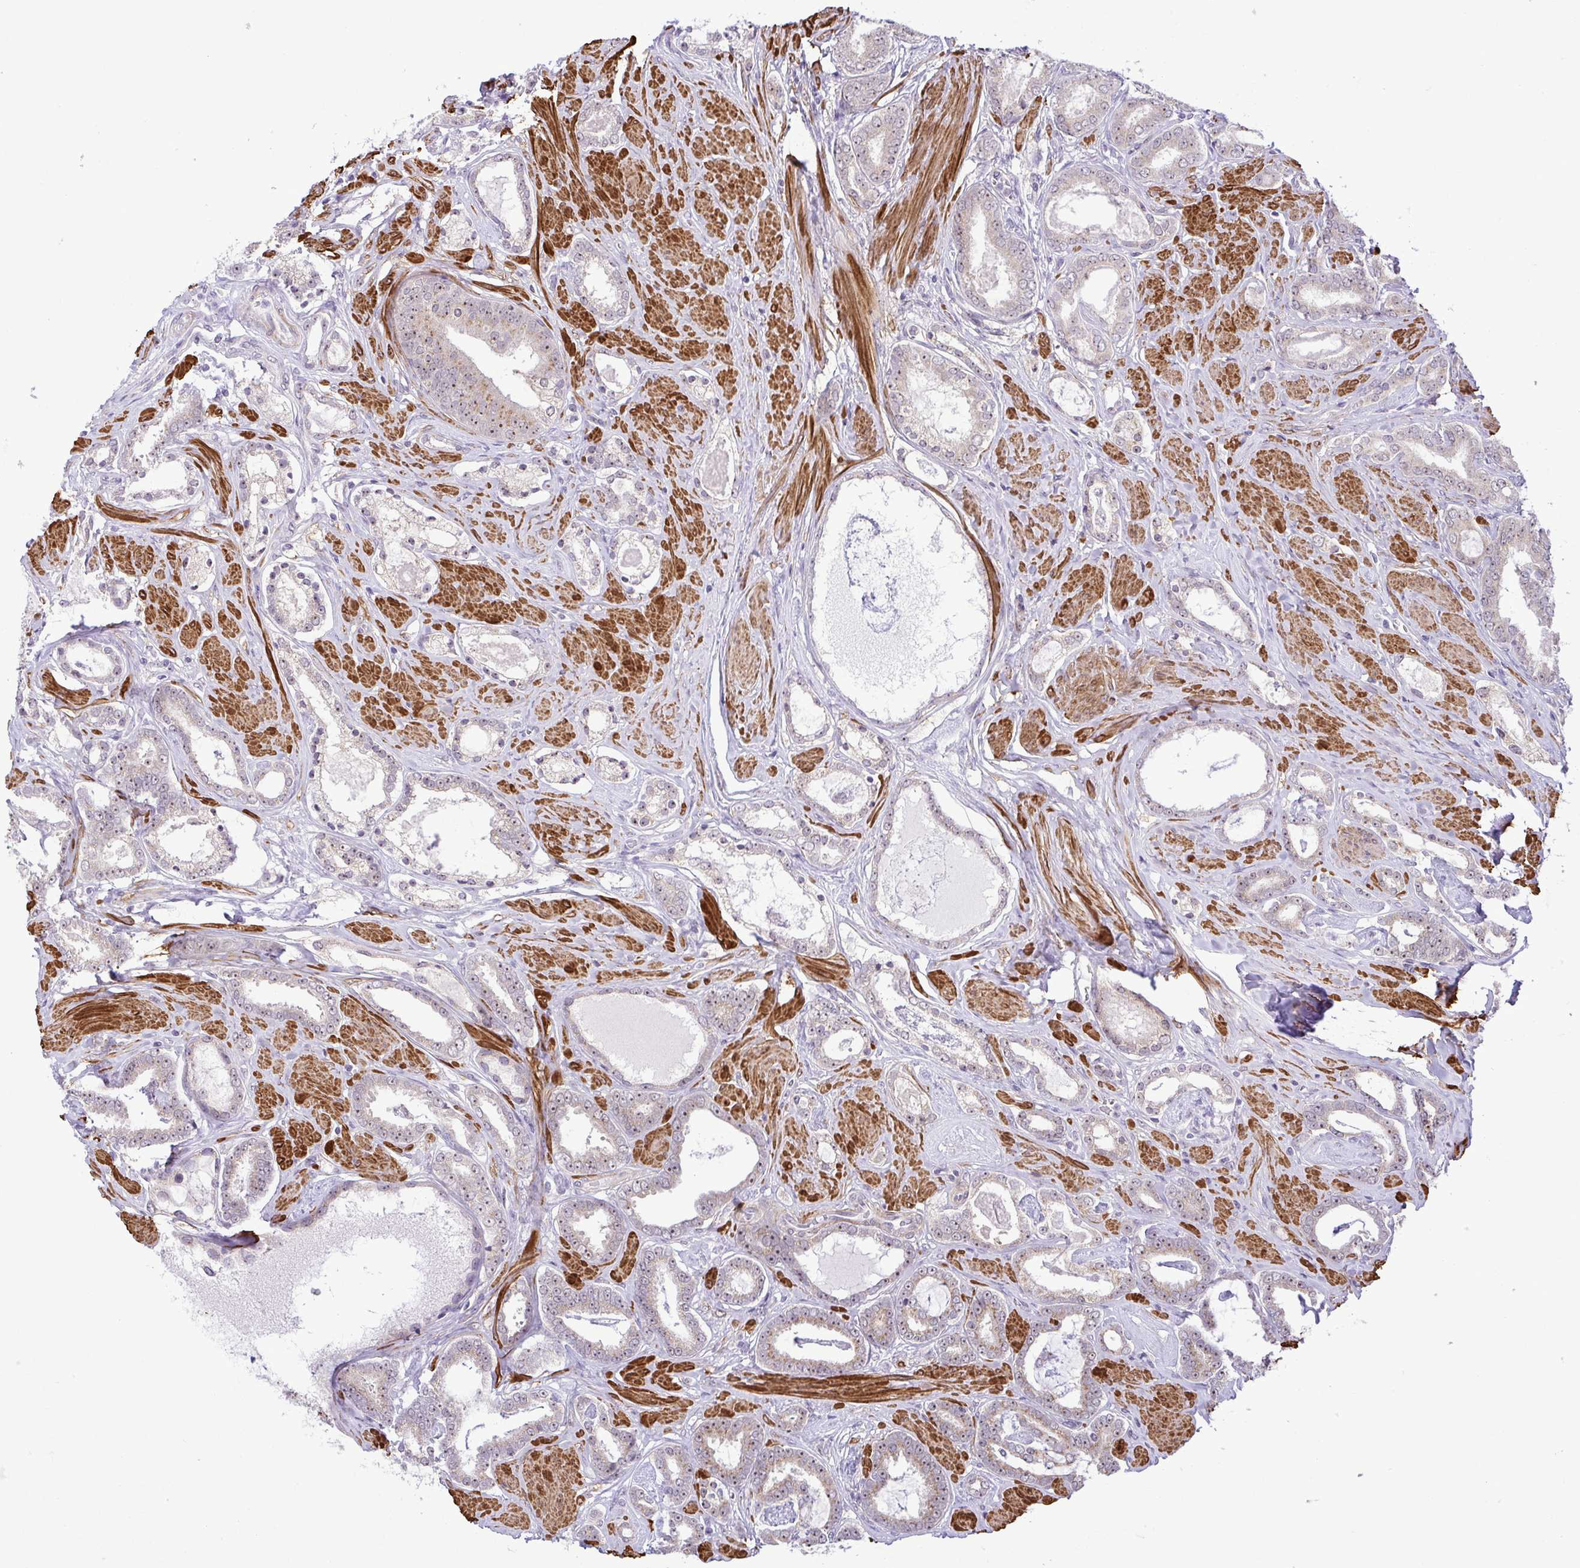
{"staining": {"intensity": "weak", "quantity": "25%-75%", "location": "nuclear"}, "tissue": "prostate cancer", "cell_type": "Tumor cells", "image_type": "cancer", "snomed": [{"axis": "morphology", "description": "Adenocarcinoma, High grade"}, {"axis": "topography", "description": "Prostate"}], "caption": "IHC of human high-grade adenocarcinoma (prostate) reveals low levels of weak nuclear positivity in approximately 25%-75% of tumor cells.", "gene": "RSL24D1", "patient": {"sex": "male", "age": 63}}